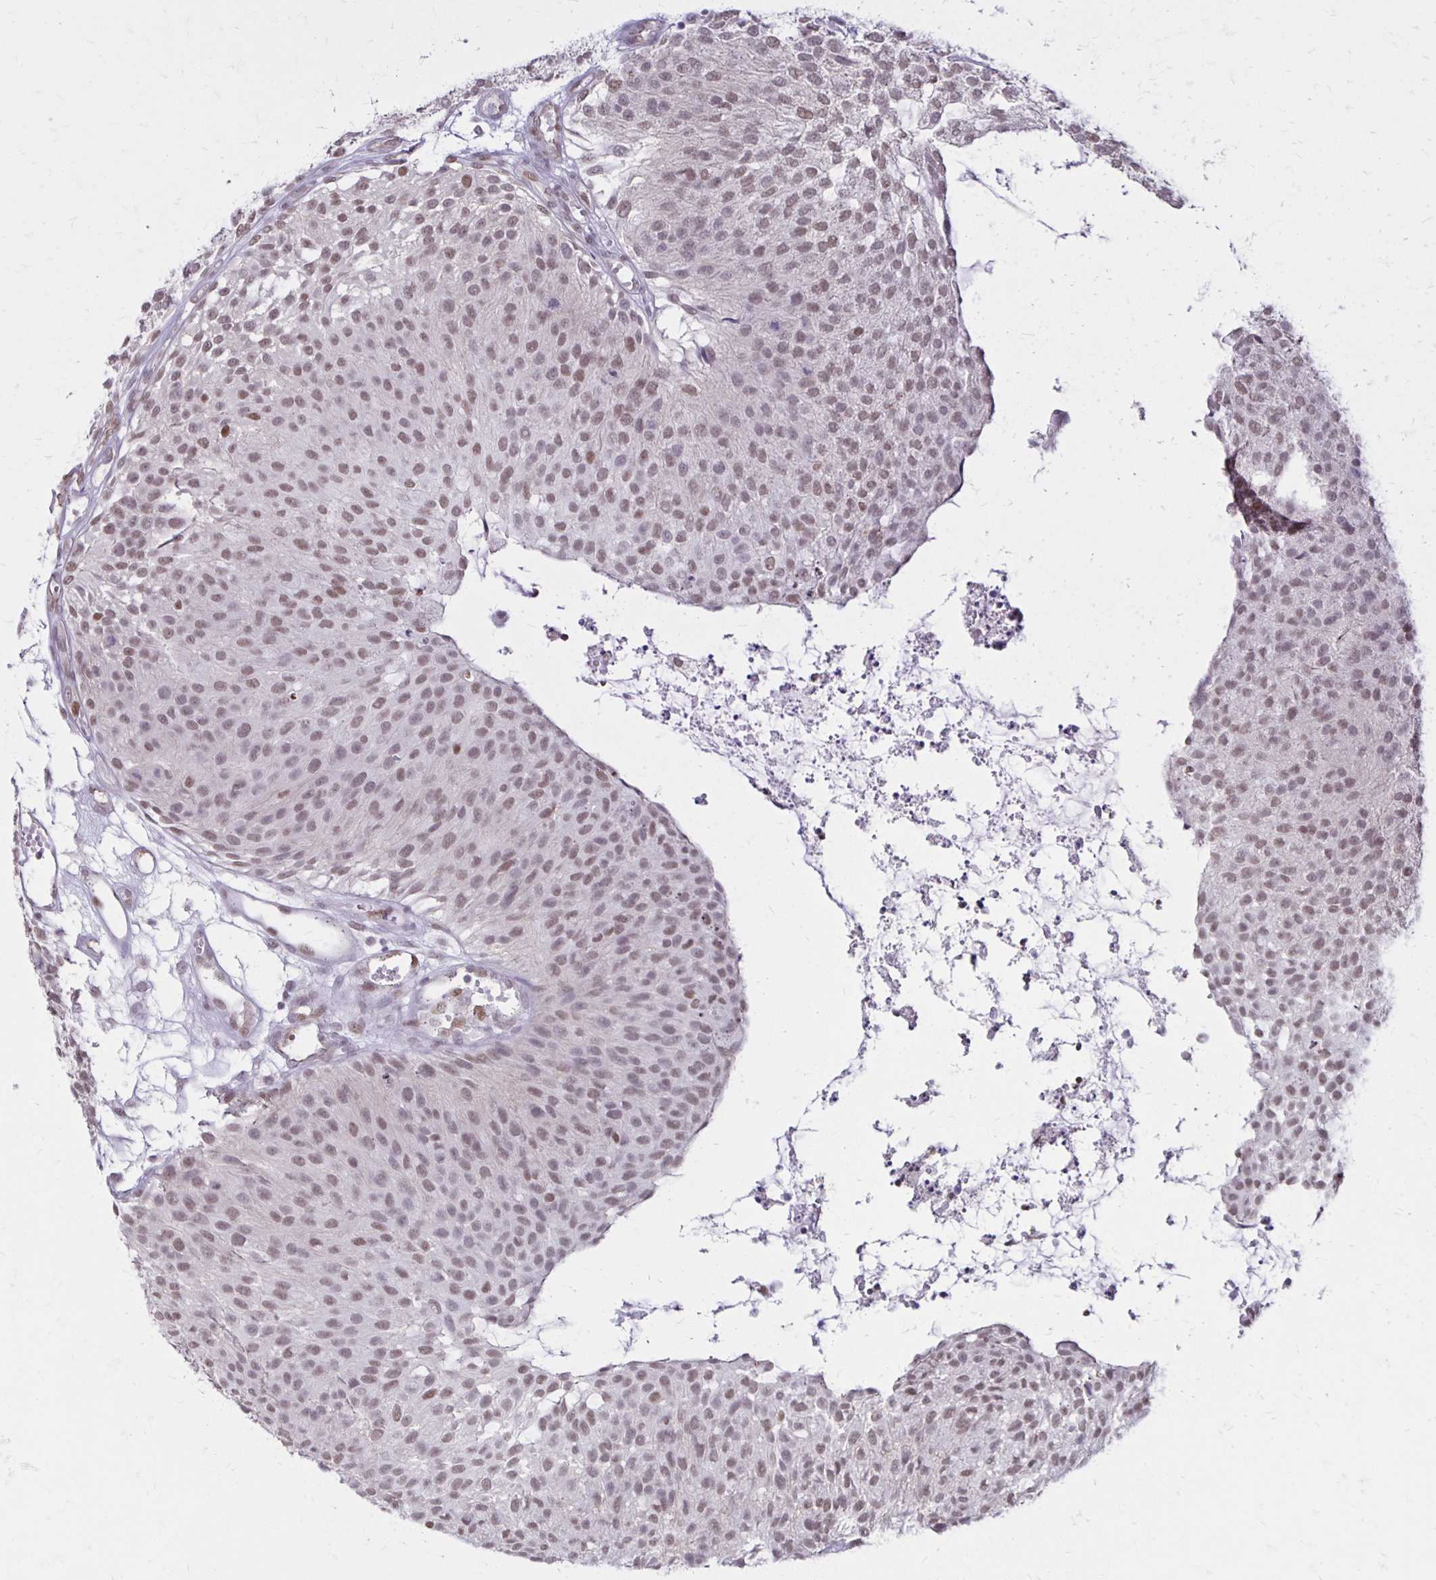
{"staining": {"intensity": "weak", "quantity": ">75%", "location": "nuclear"}, "tissue": "urothelial cancer", "cell_type": "Tumor cells", "image_type": "cancer", "snomed": [{"axis": "morphology", "description": "Urothelial carcinoma, NOS"}, {"axis": "topography", "description": "Urinary bladder"}], "caption": "Urothelial cancer was stained to show a protein in brown. There is low levels of weak nuclear positivity in about >75% of tumor cells.", "gene": "DDB2", "patient": {"sex": "male", "age": 84}}